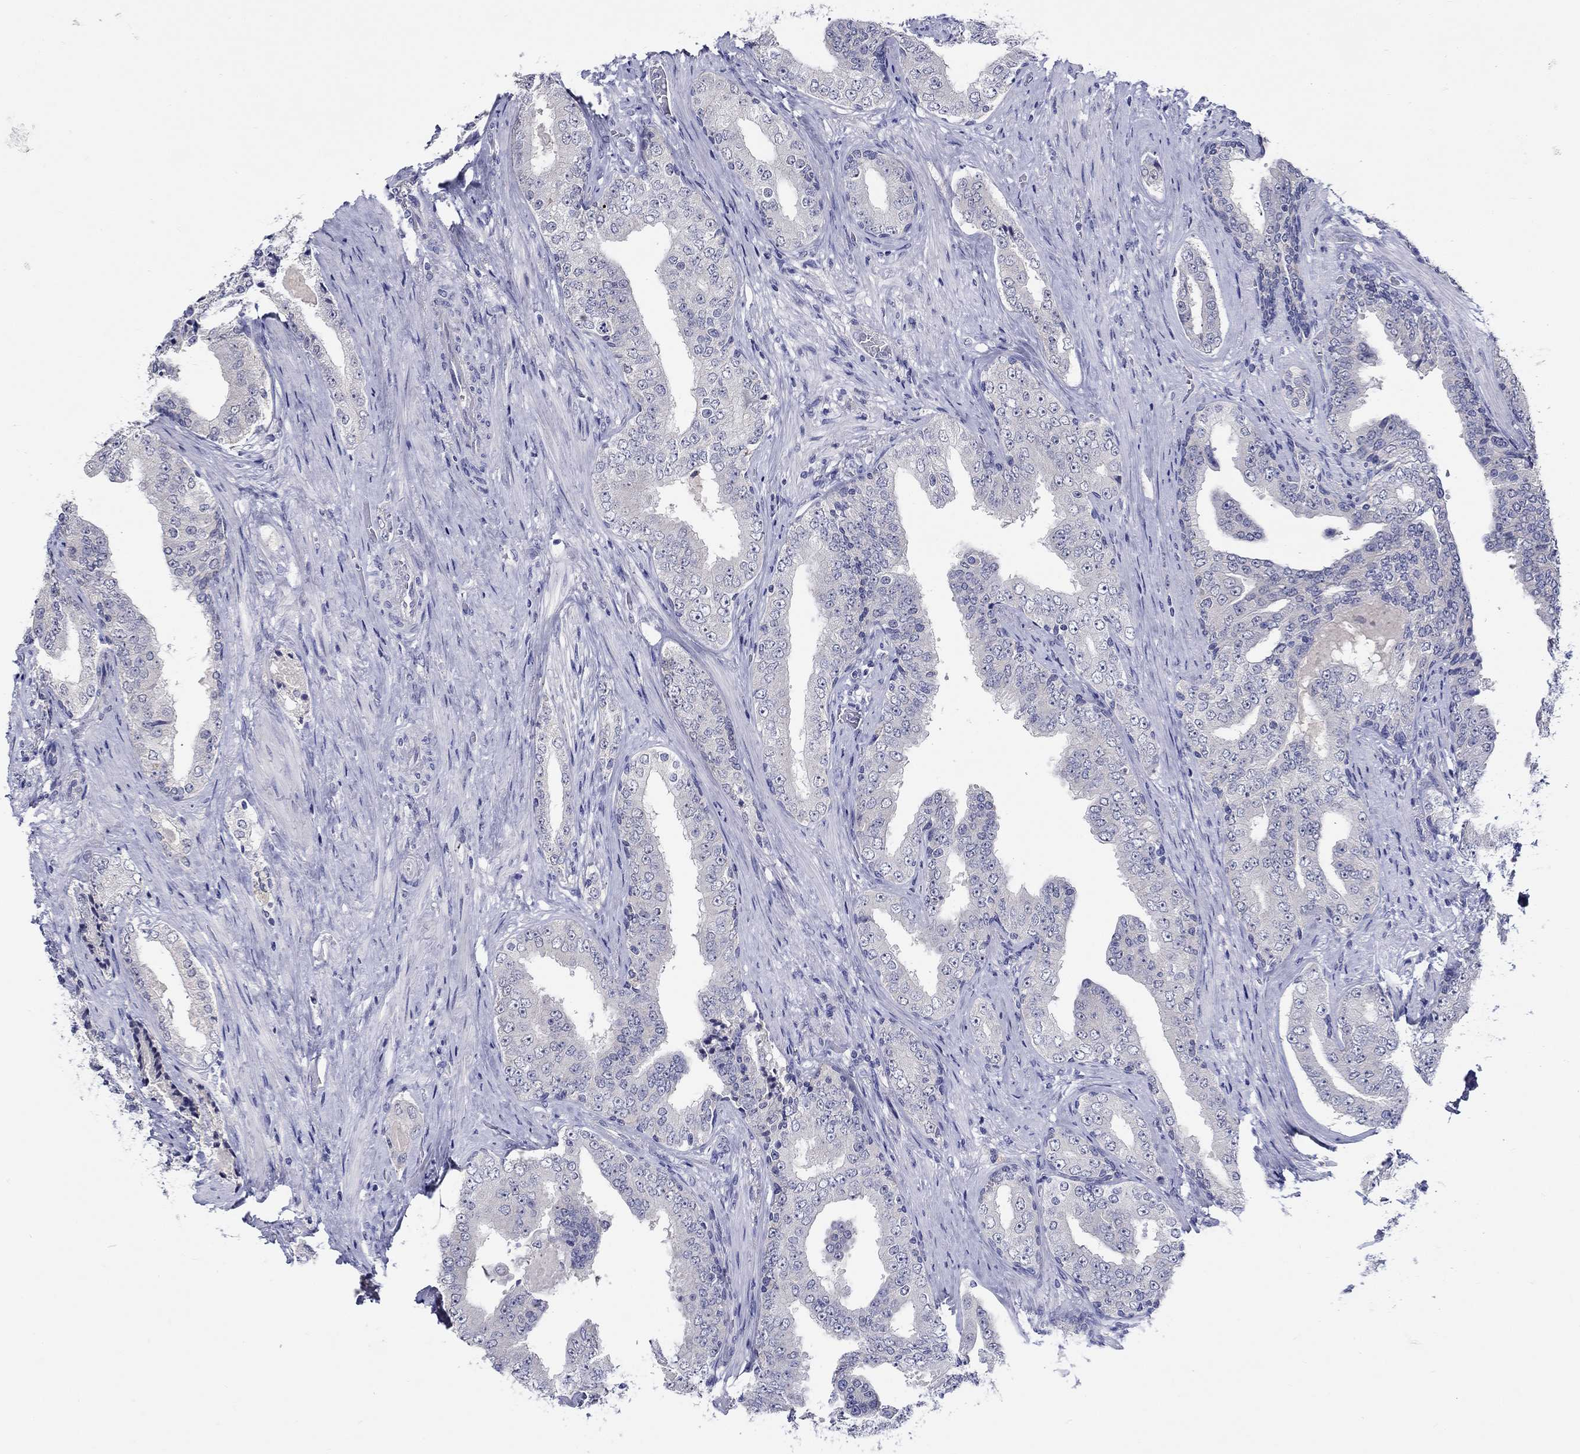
{"staining": {"intensity": "negative", "quantity": "none", "location": "none"}, "tissue": "prostate cancer", "cell_type": "Tumor cells", "image_type": "cancer", "snomed": [{"axis": "morphology", "description": "Adenocarcinoma, Low grade"}, {"axis": "topography", "description": "Prostate and seminal vesicle, NOS"}], "caption": "The IHC image has no significant positivity in tumor cells of adenocarcinoma (low-grade) (prostate) tissue.", "gene": "SLC30A3", "patient": {"sex": "male", "age": 61}}